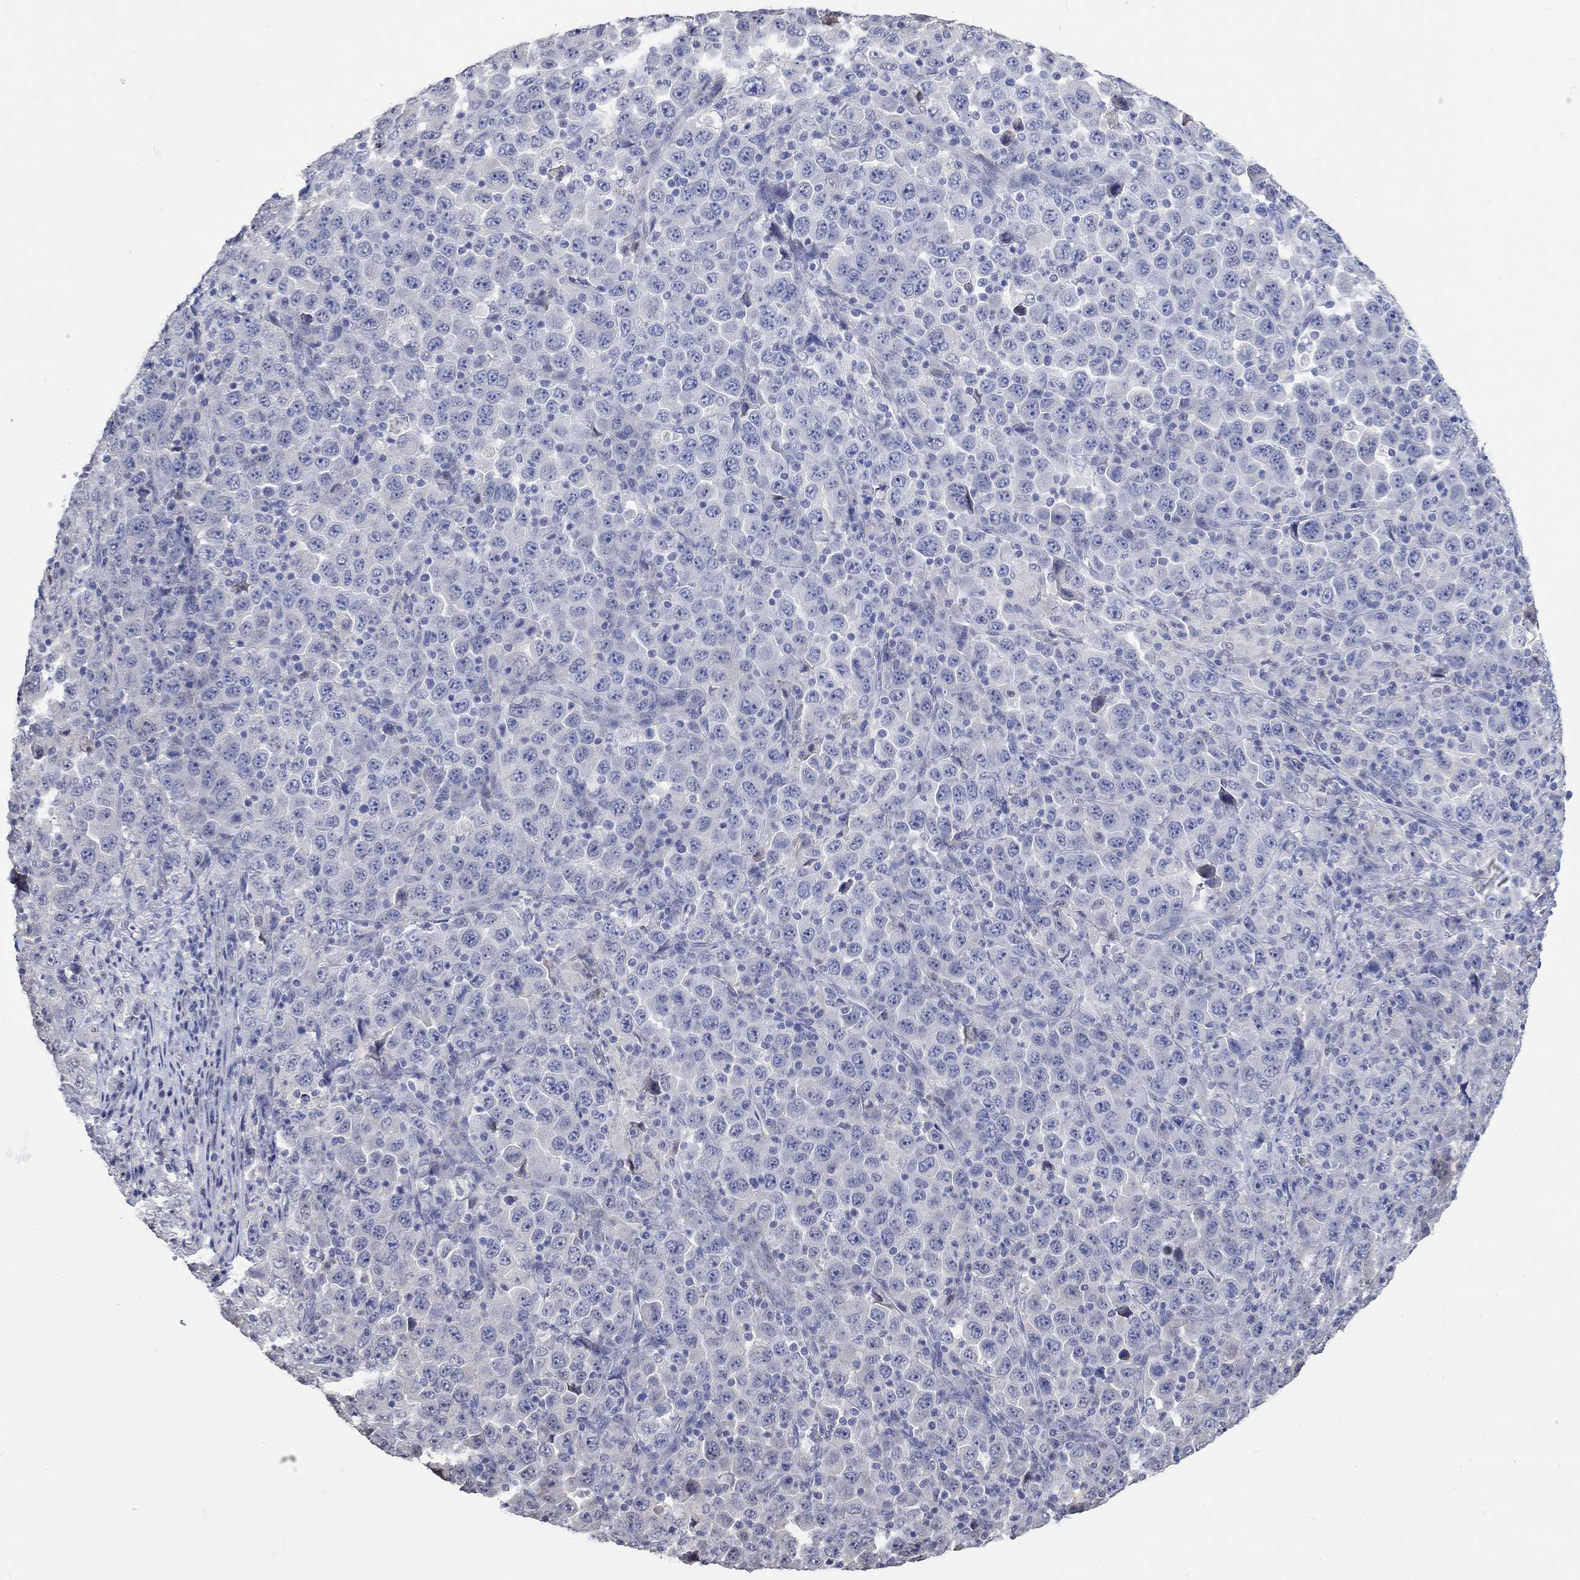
{"staining": {"intensity": "negative", "quantity": "none", "location": "none"}, "tissue": "stomach cancer", "cell_type": "Tumor cells", "image_type": "cancer", "snomed": [{"axis": "morphology", "description": "Normal tissue, NOS"}, {"axis": "morphology", "description": "Adenocarcinoma, NOS"}, {"axis": "topography", "description": "Stomach, upper"}, {"axis": "topography", "description": "Stomach"}], "caption": "Tumor cells show no significant staining in adenocarcinoma (stomach). The staining is performed using DAB (3,3'-diaminobenzidine) brown chromogen with nuclei counter-stained in using hematoxylin.", "gene": "PNMA5", "patient": {"sex": "male", "age": 59}}